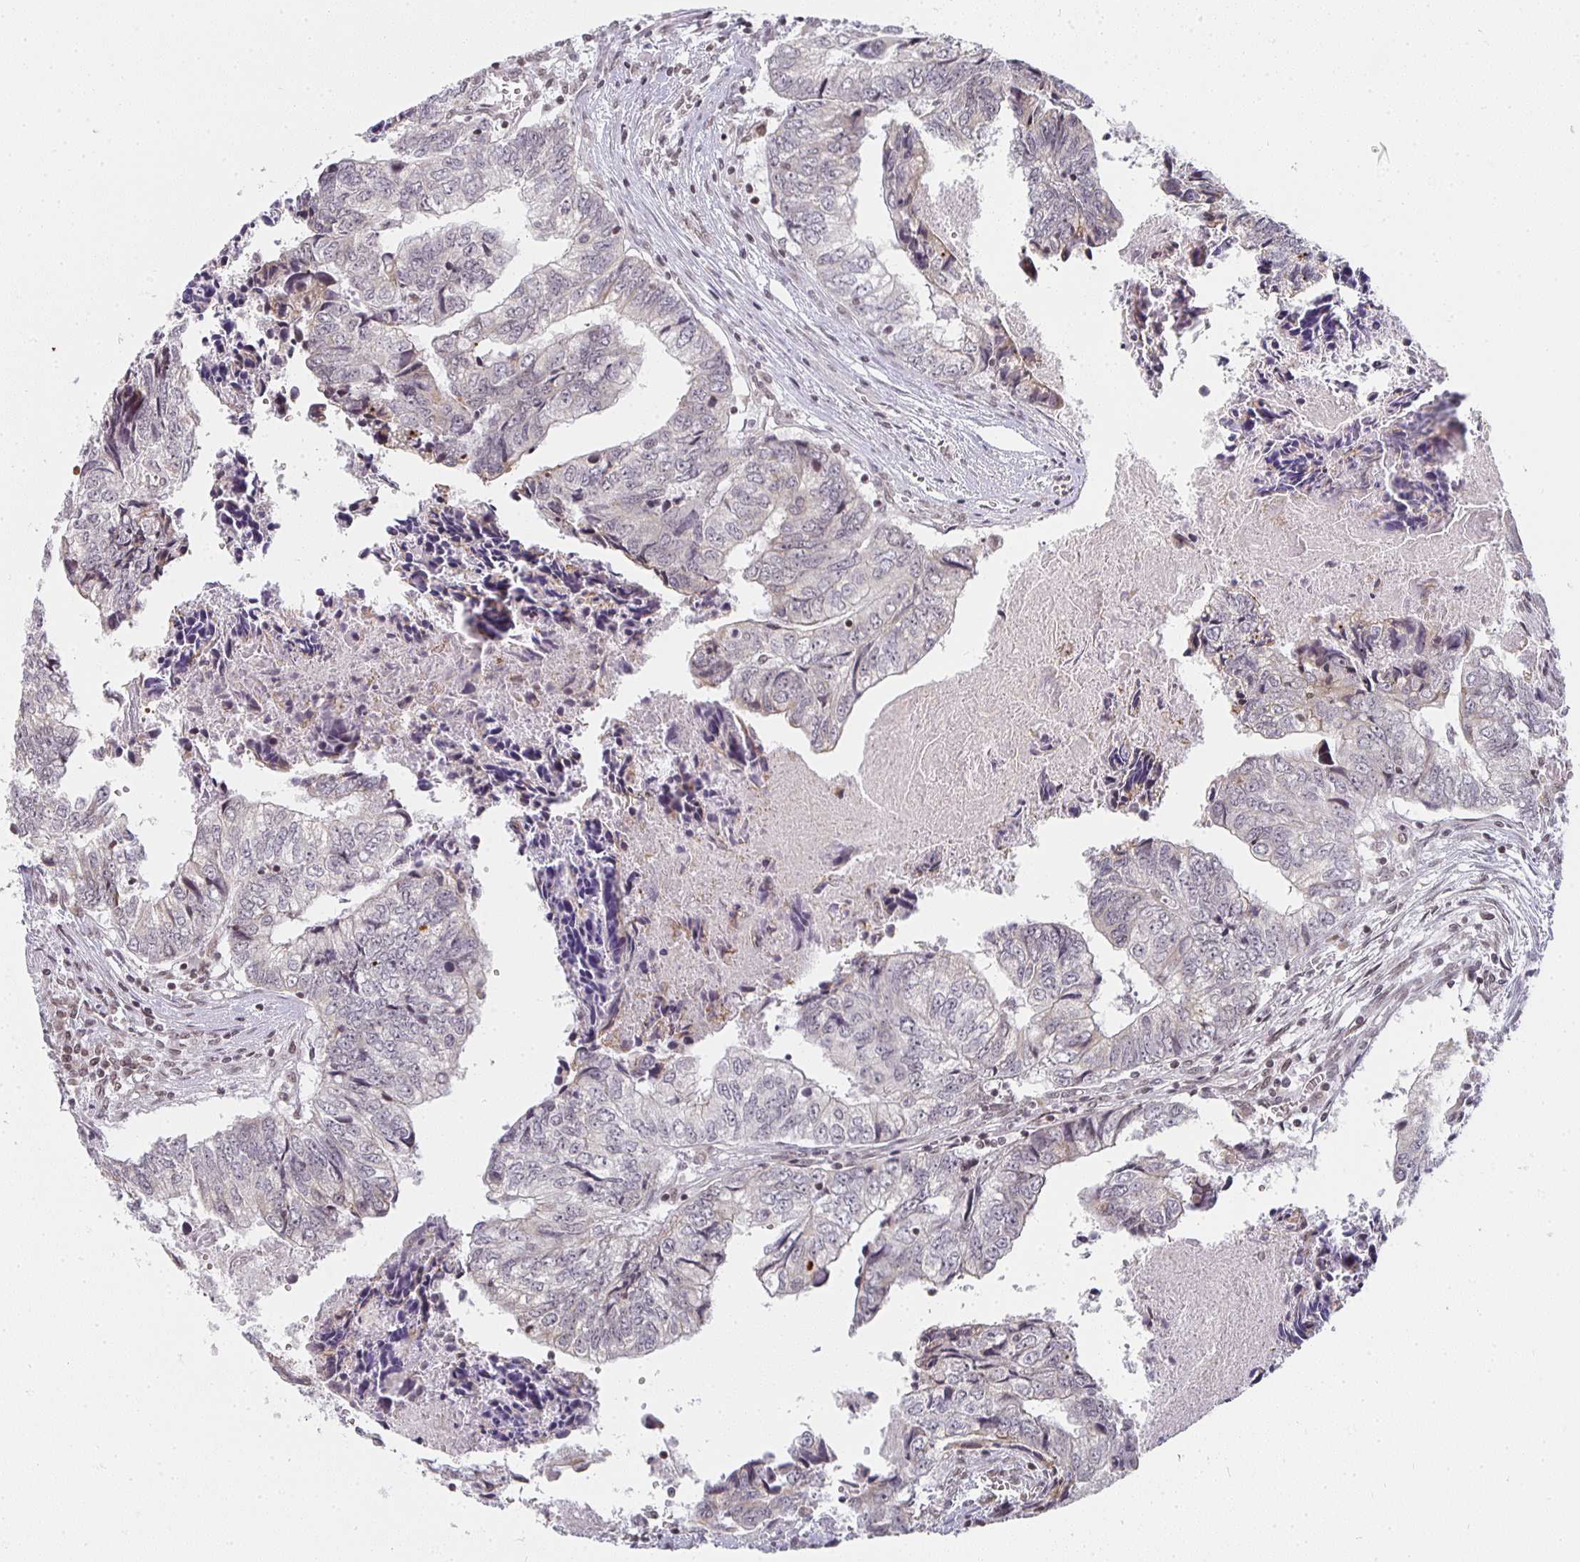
{"staining": {"intensity": "negative", "quantity": "none", "location": "none"}, "tissue": "colorectal cancer", "cell_type": "Tumor cells", "image_type": "cancer", "snomed": [{"axis": "morphology", "description": "Adenocarcinoma, NOS"}, {"axis": "topography", "description": "Colon"}], "caption": "DAB immunohistochemical staining of colorectal adenocarcinoma reveals no significant staining in tumor cells.", "gene": "SMARCA2", "patient": {"sex": "male", "age": 86}}